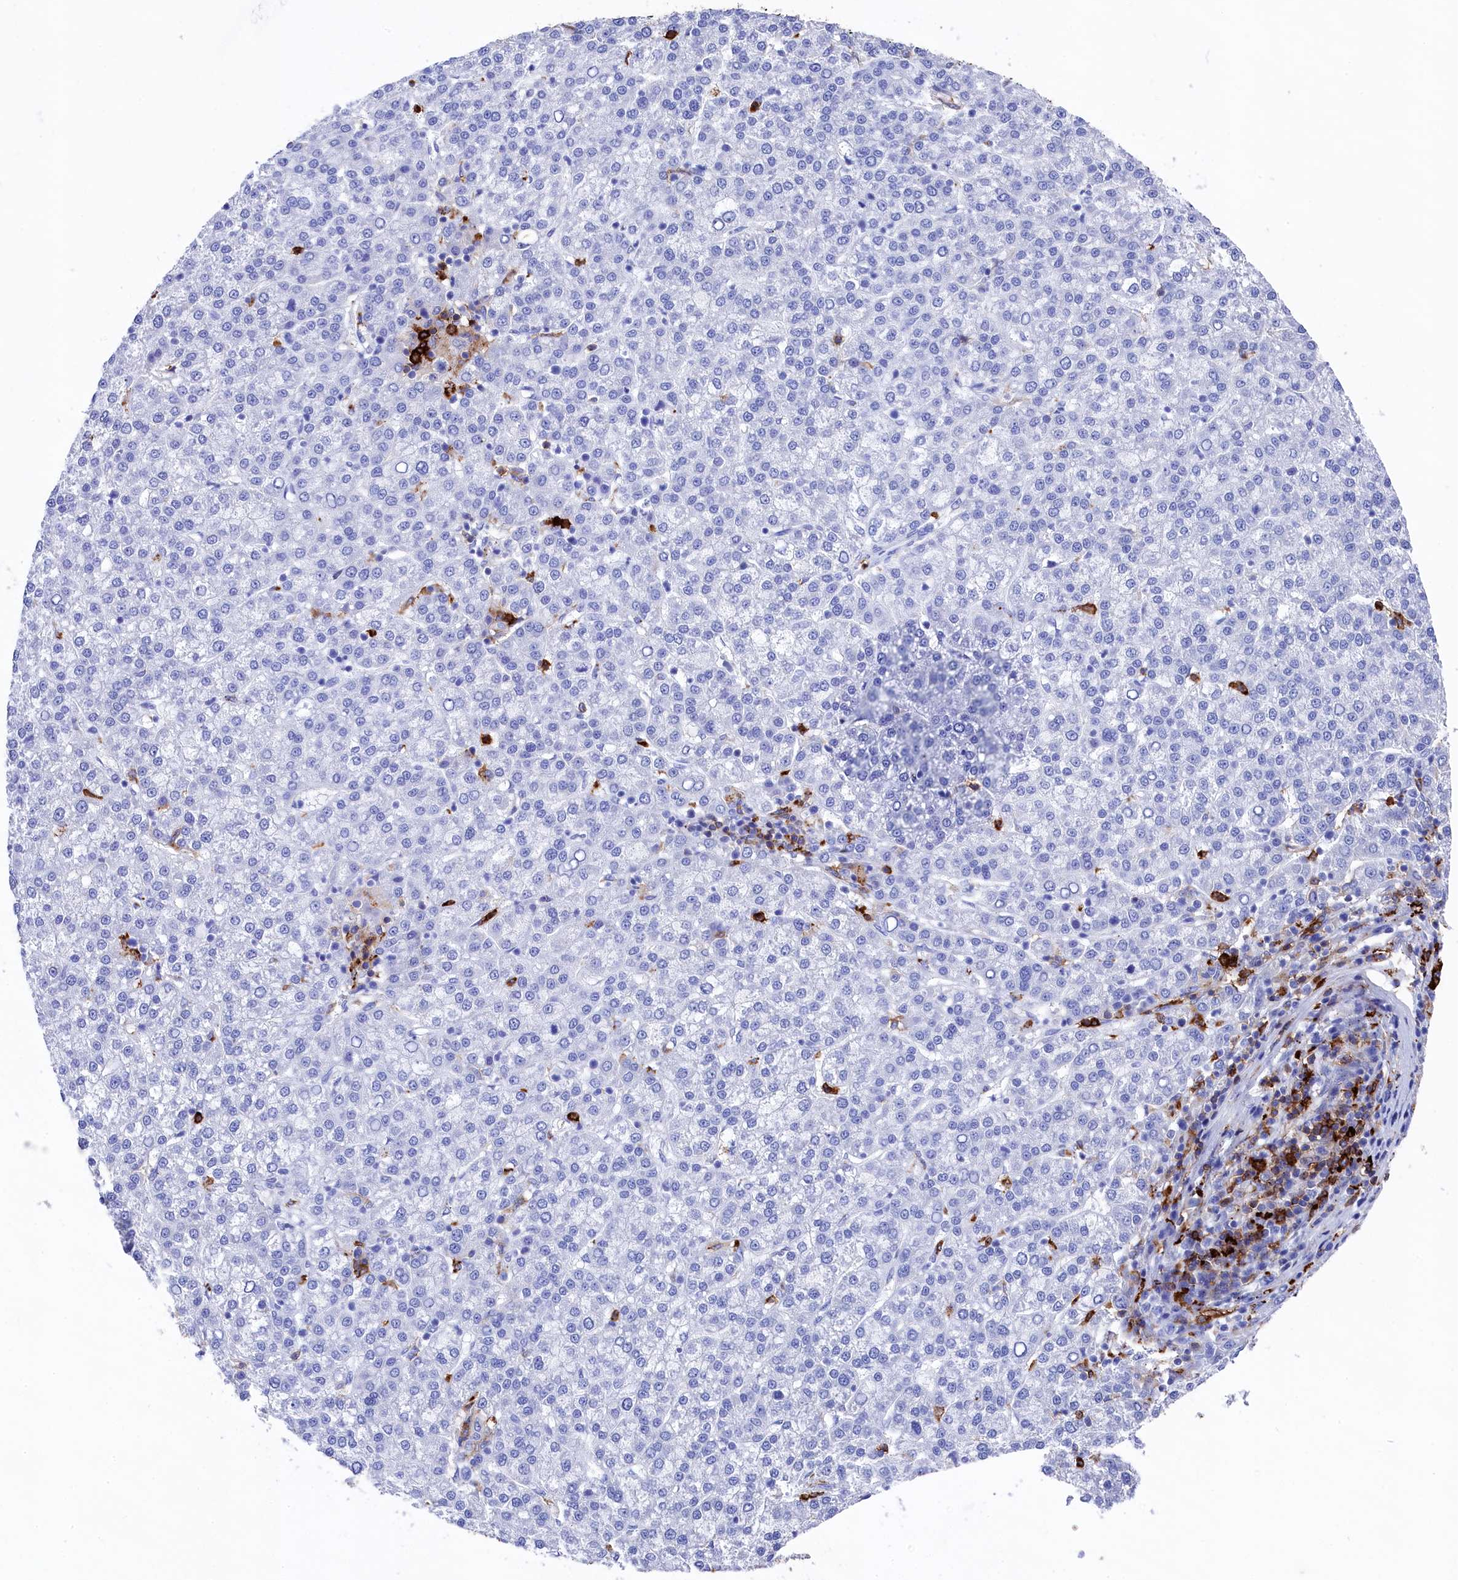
{"staining": {"intensity": "negative", "quantity": "none", "location": "none"}, "tissue": "liver cancer", "cell_type": "Tumor cells", "image_type": "cancer", "snomed": [{"axis": "morphology", "description": "Carcinoma, Hepatocellular, NOS"}, {"axis": "topography", "description": "Liver"}], "caption": "Tumor cells show no significant positivity in liver cancer (hepatocellular carcinoma).", "gene": "PLAC8", "patient": {"sex": "female", "age": 58}}